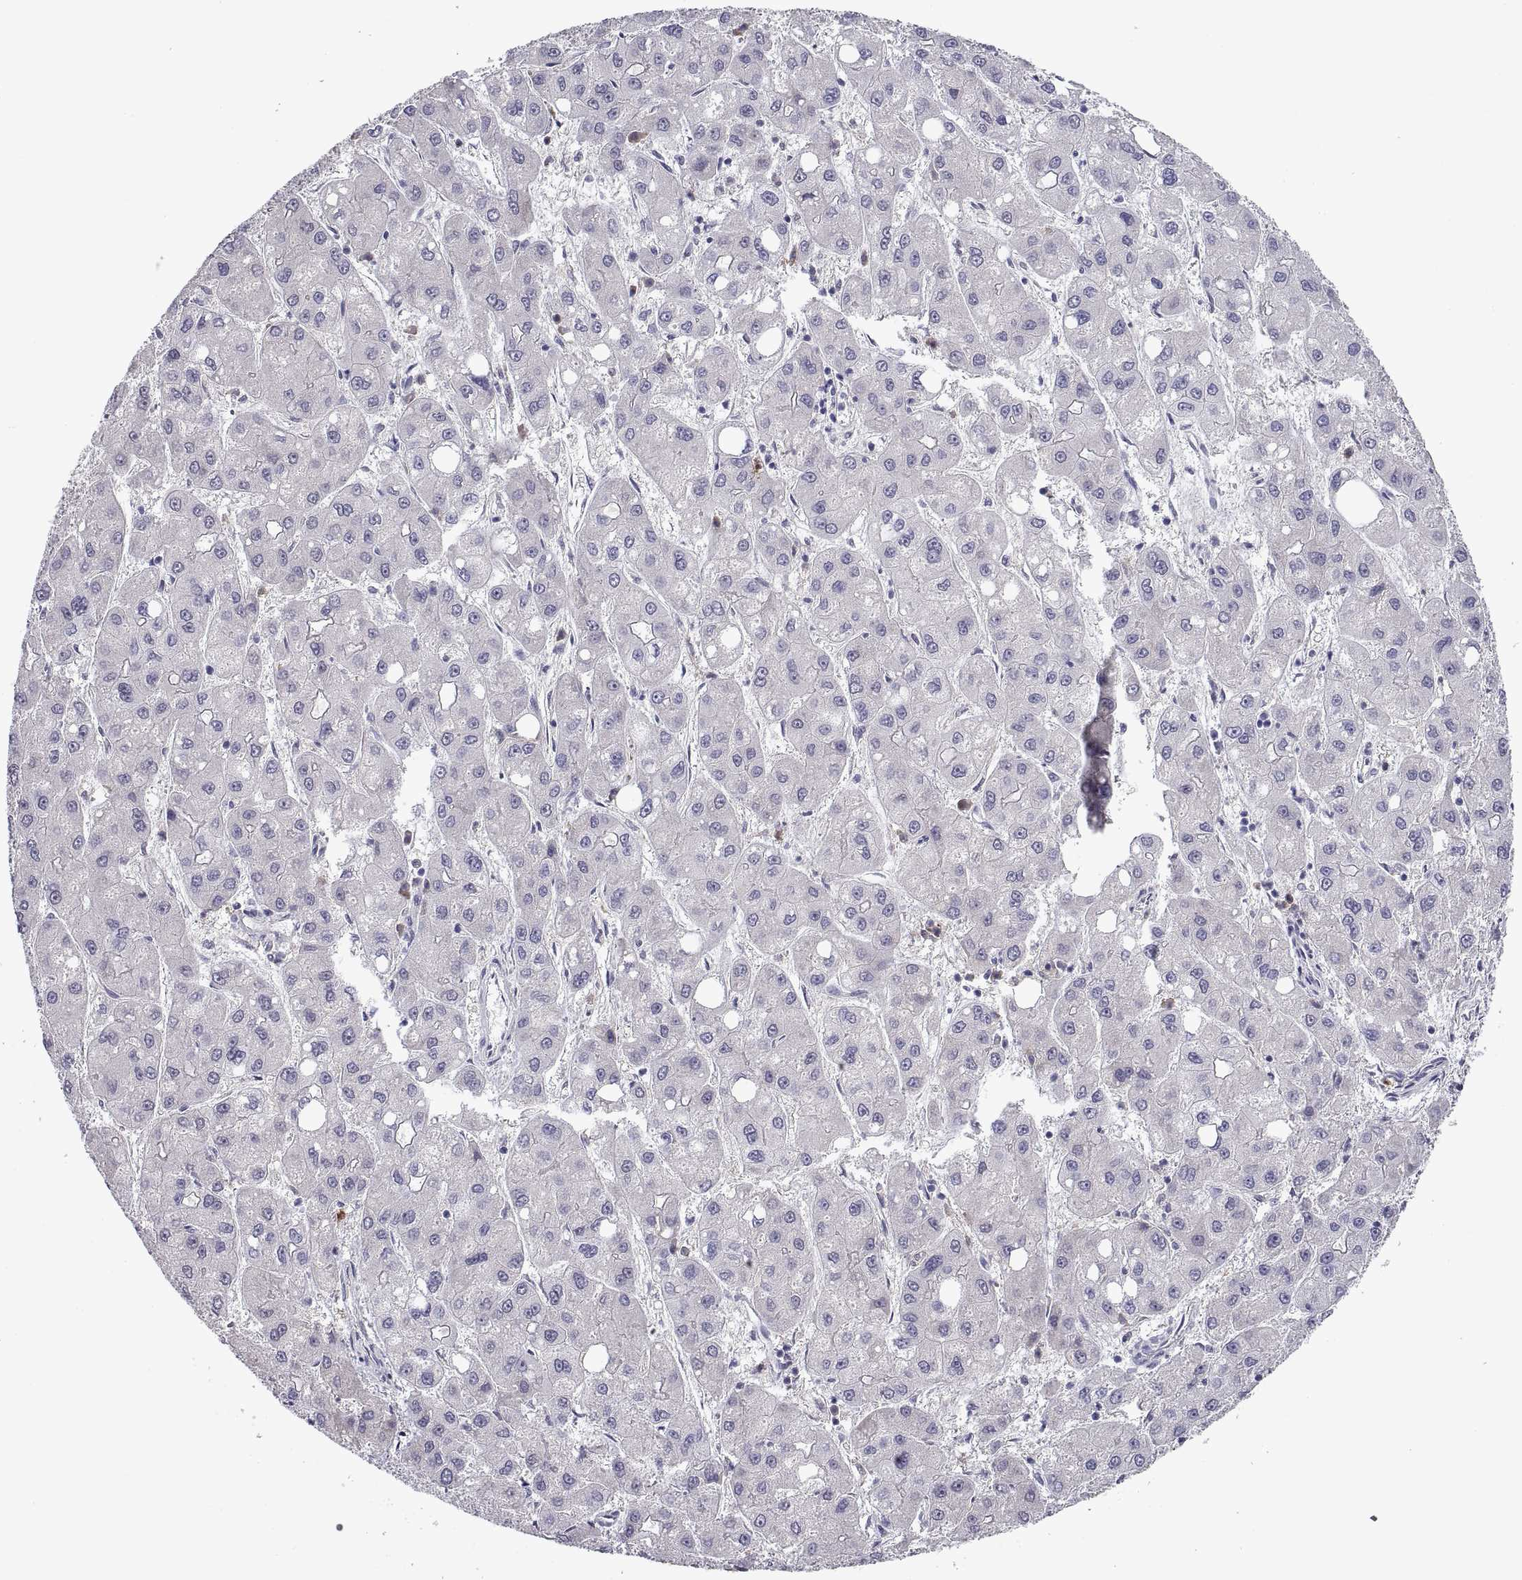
{"staining": {"intensity": "negative", "quantity": "none", "location": "none"}, "tissue": "liver cancer", "cell_type": "Tumor cells", "image_type": "cancer", "snomed": [{"axis": "morphology", "description": "Carcinoma, Hepatocellular, NOS"}, {"axis": "topography", "description": "Liver"}], "caption": "Liver cancer stained for a protein using immunohistochemistry (IHC) reveals no positivity tumor cells.", "gene": "DOK3", "patient": {"sex": "male", "age": 73}}